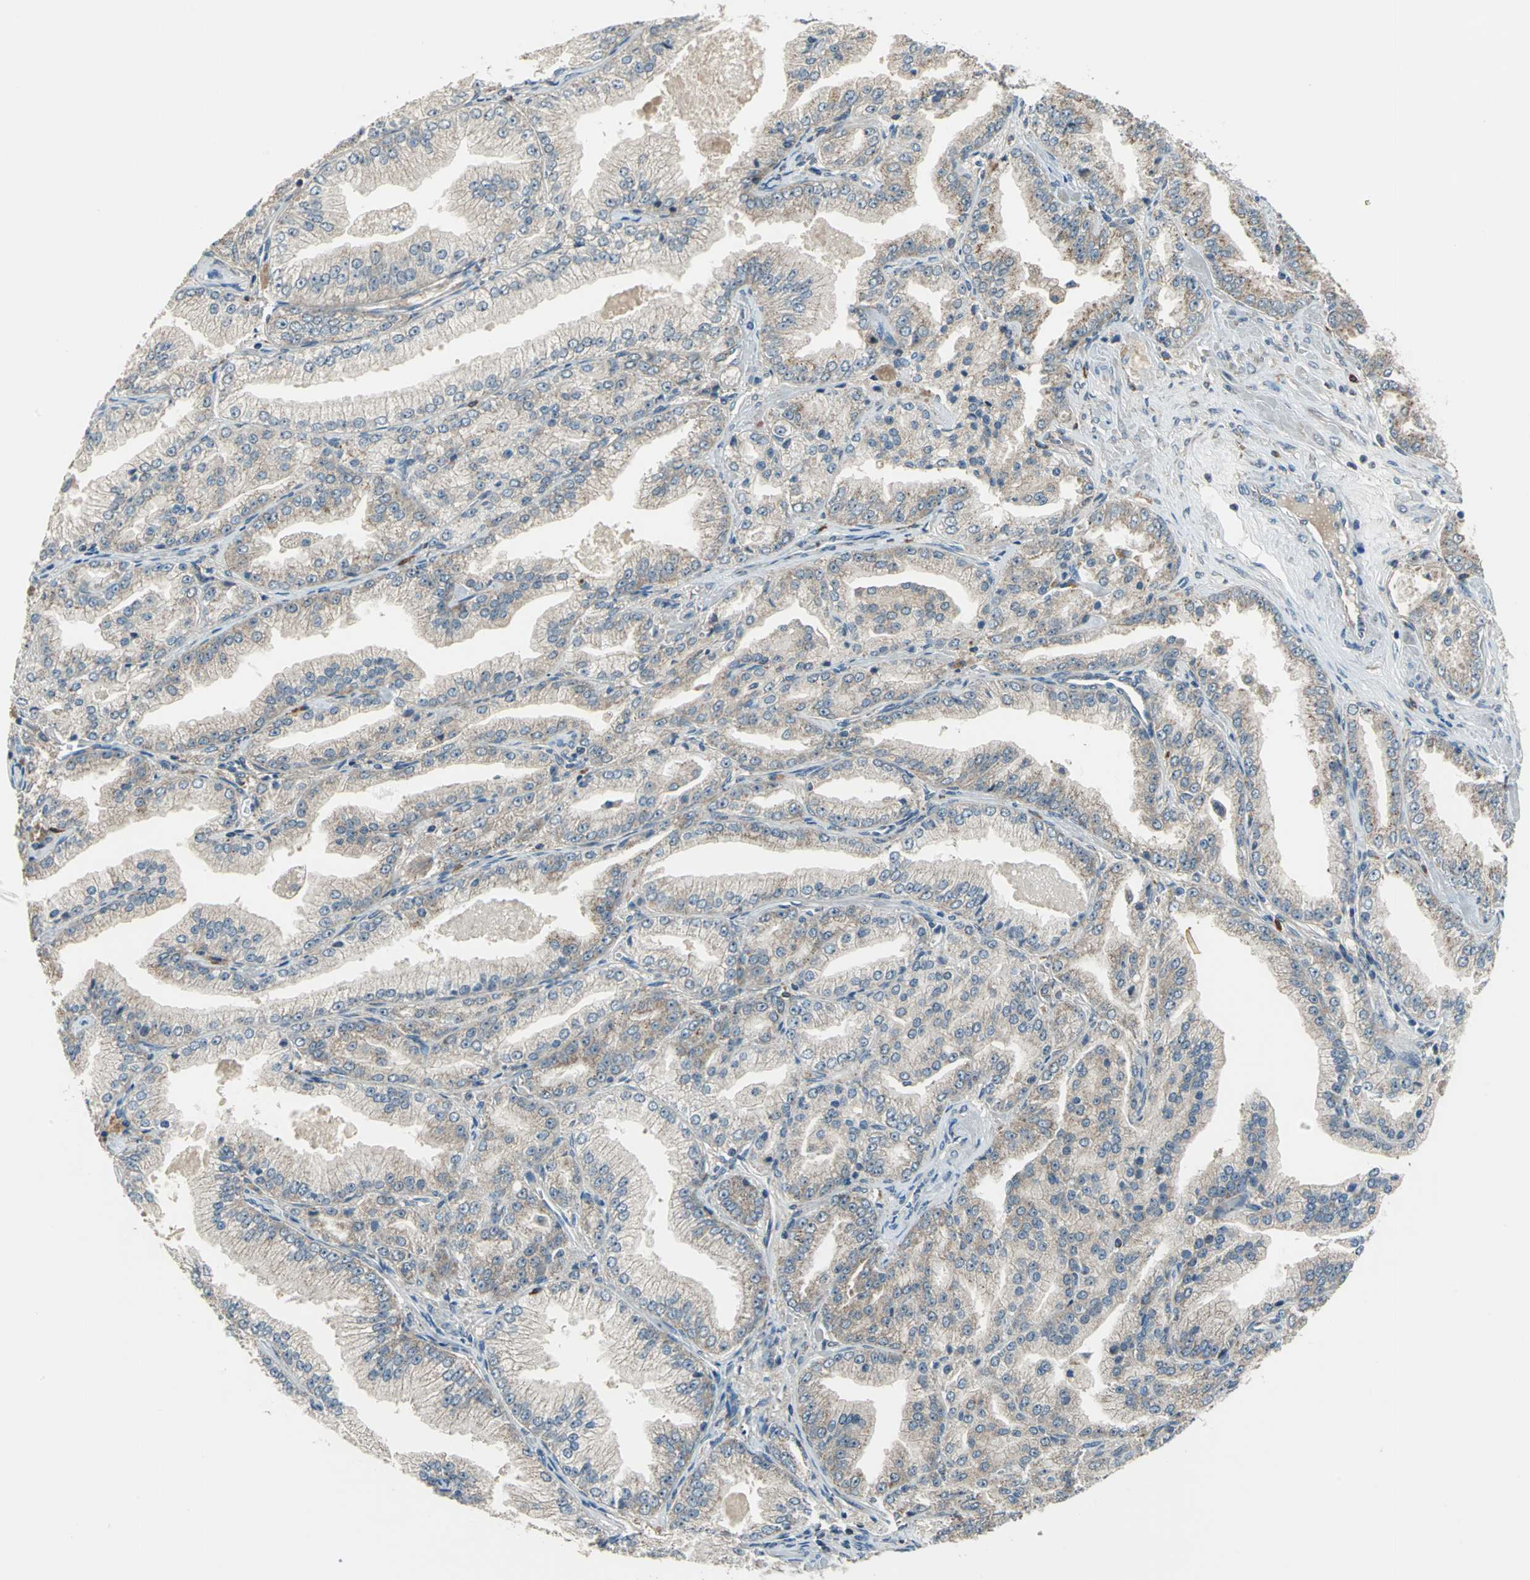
{"staining": {"intensity": "weak", "quantity": ">75%", "location": "cytoplasmic/membranous"}, "tissue": "prostate cancer", "cell_type": "Tumor cells", "image_type": "cancer", "snomed": [{"axis": "morphology", "description": "Adenocarcinoma, High grade"}, {"axis": "topography", "description": "Prostate"}], "caption": "Tumor cells reveal low levels of weak cytoplasmic/membranous positivity in approximately >75% of cells in prostate high-grade adenocarcinoma. Nuclei are stained in blue.", "gene": "TRAK1", "patient": {"sex": "male", "age": 61}}